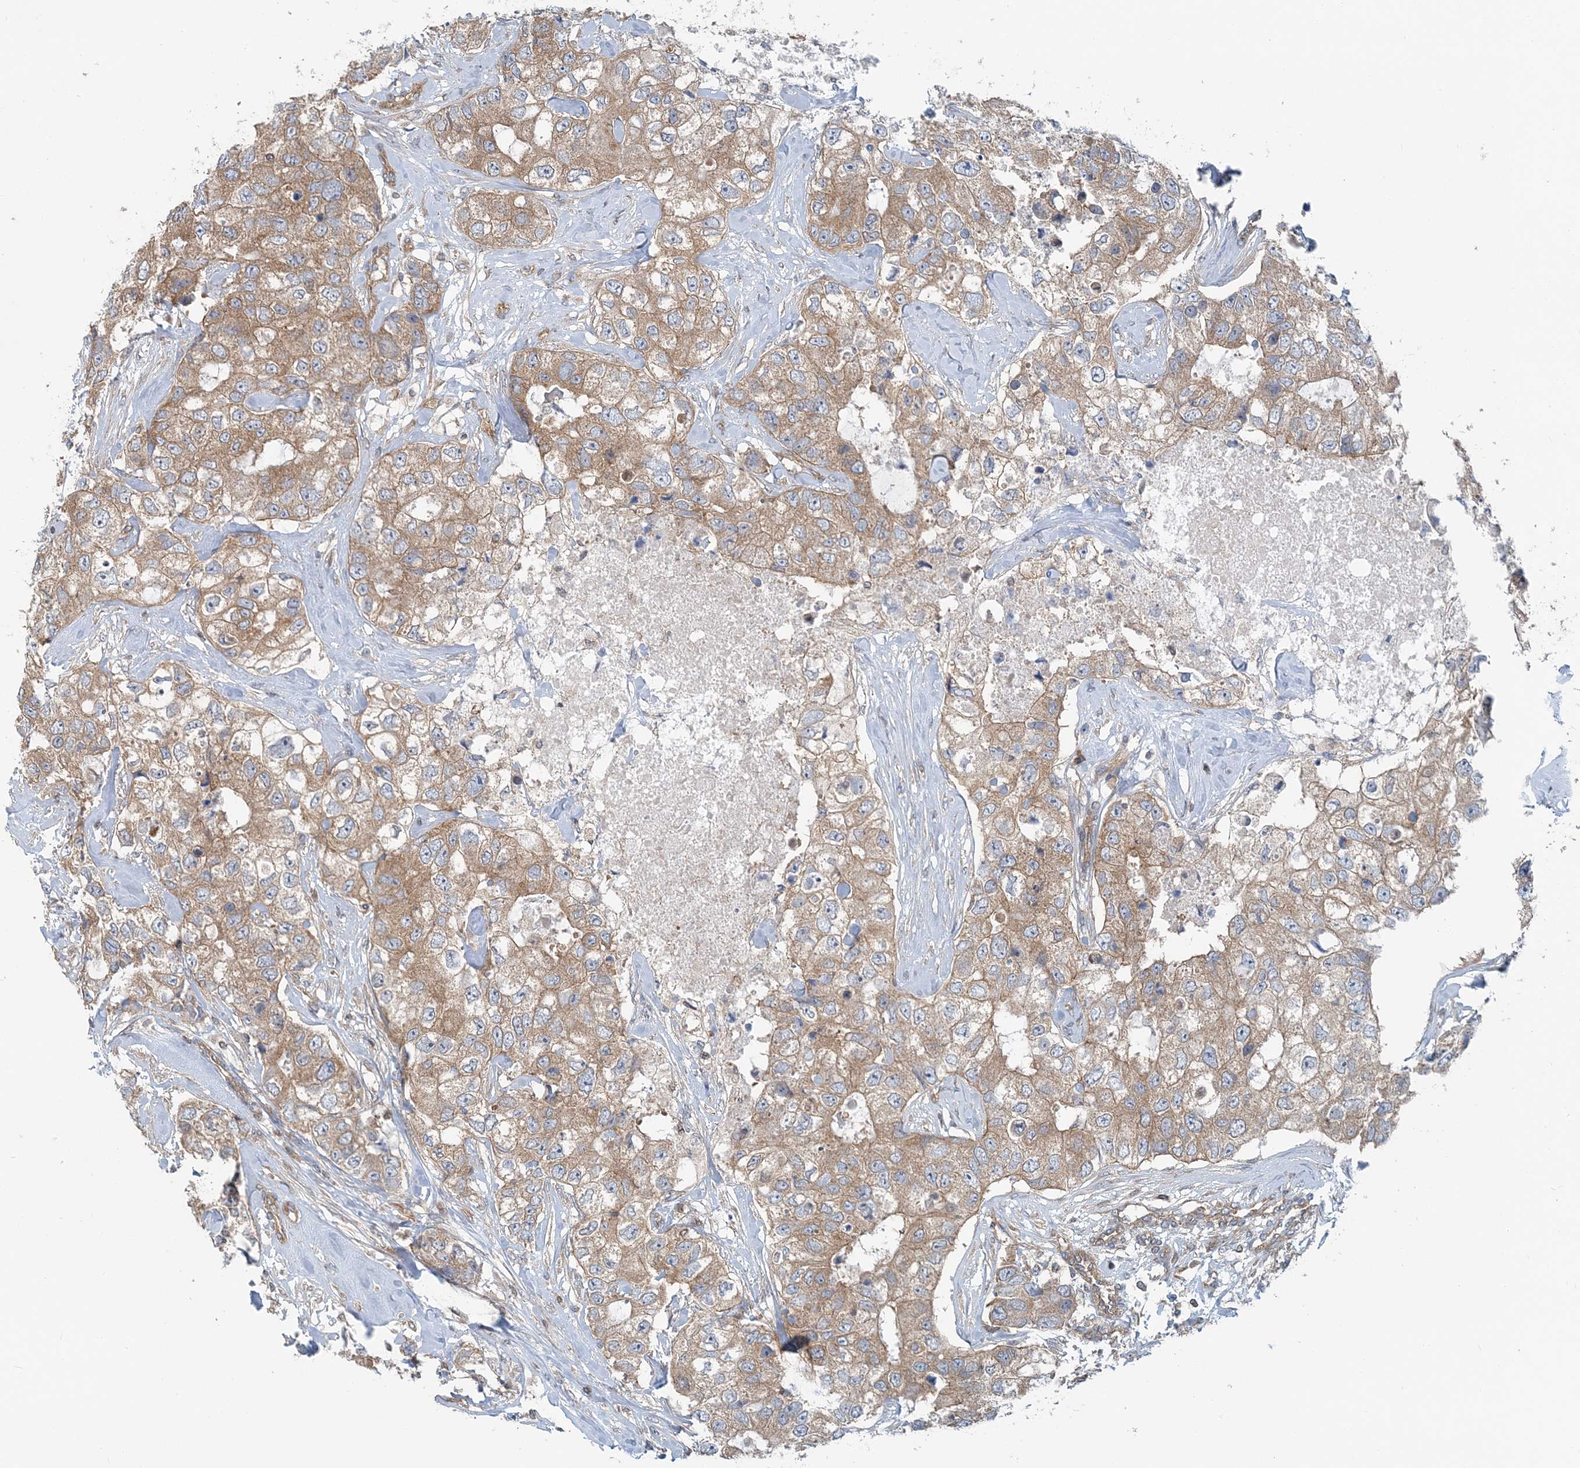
{"staining": {"intensity": "moderate", "quantity": ">75%", "location": "cytoplasmic/membranous"}, "tissue": "breast cancer", "cell_type": "Tumor cells", "image_type": "cancer", "snomed": [{"axis": "morphology", "description": "Duct carcinoma"}, {"axis": "topography", "description": "Breast"}], "caption": "The image displays immunohistochemical staining of breast intraductal carcinoma. There is moderate cytoplasmic/membranous staining is present in approximately >75% of tumor cells.", "gene": "MOB4", "patient": {"sex": "female", "age": 62}}